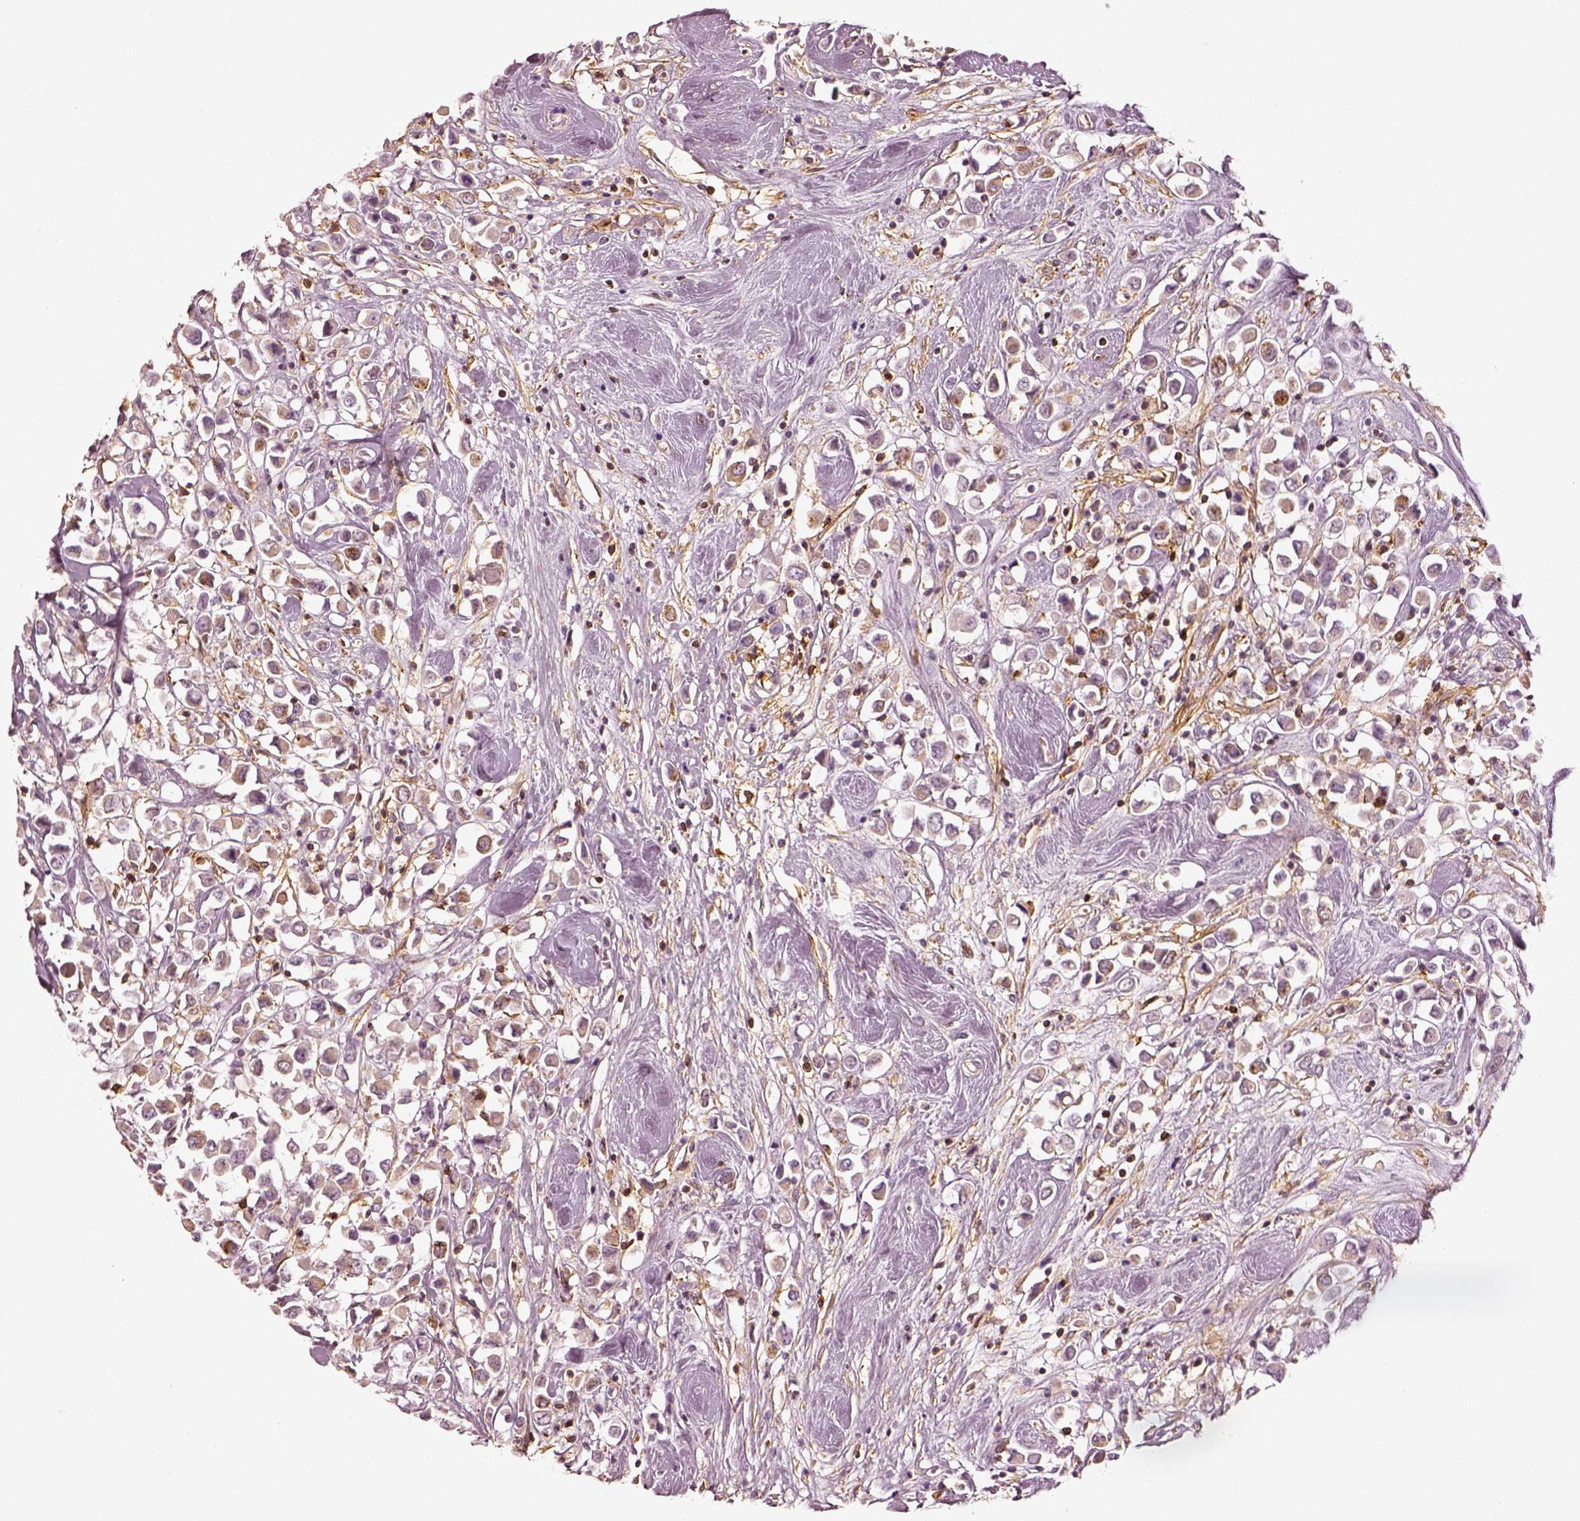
{"staining": {"intensity": "negative", "quantity": "none", "location": "none"}, "tissue": "breast cancer", "cell_type": "Tumor cells", "image_type": "cancer", "snomed": [{"axis": "morphology", "description": "Duct carcinoma"}, {"axis": "topography", "description": "Breast"}], "caption": "The photomicrograph exhibits no significant expression in tumor cells of breast cancer.", "gene": "ZYX", "patient": {"sex": "female", "age": 61}}